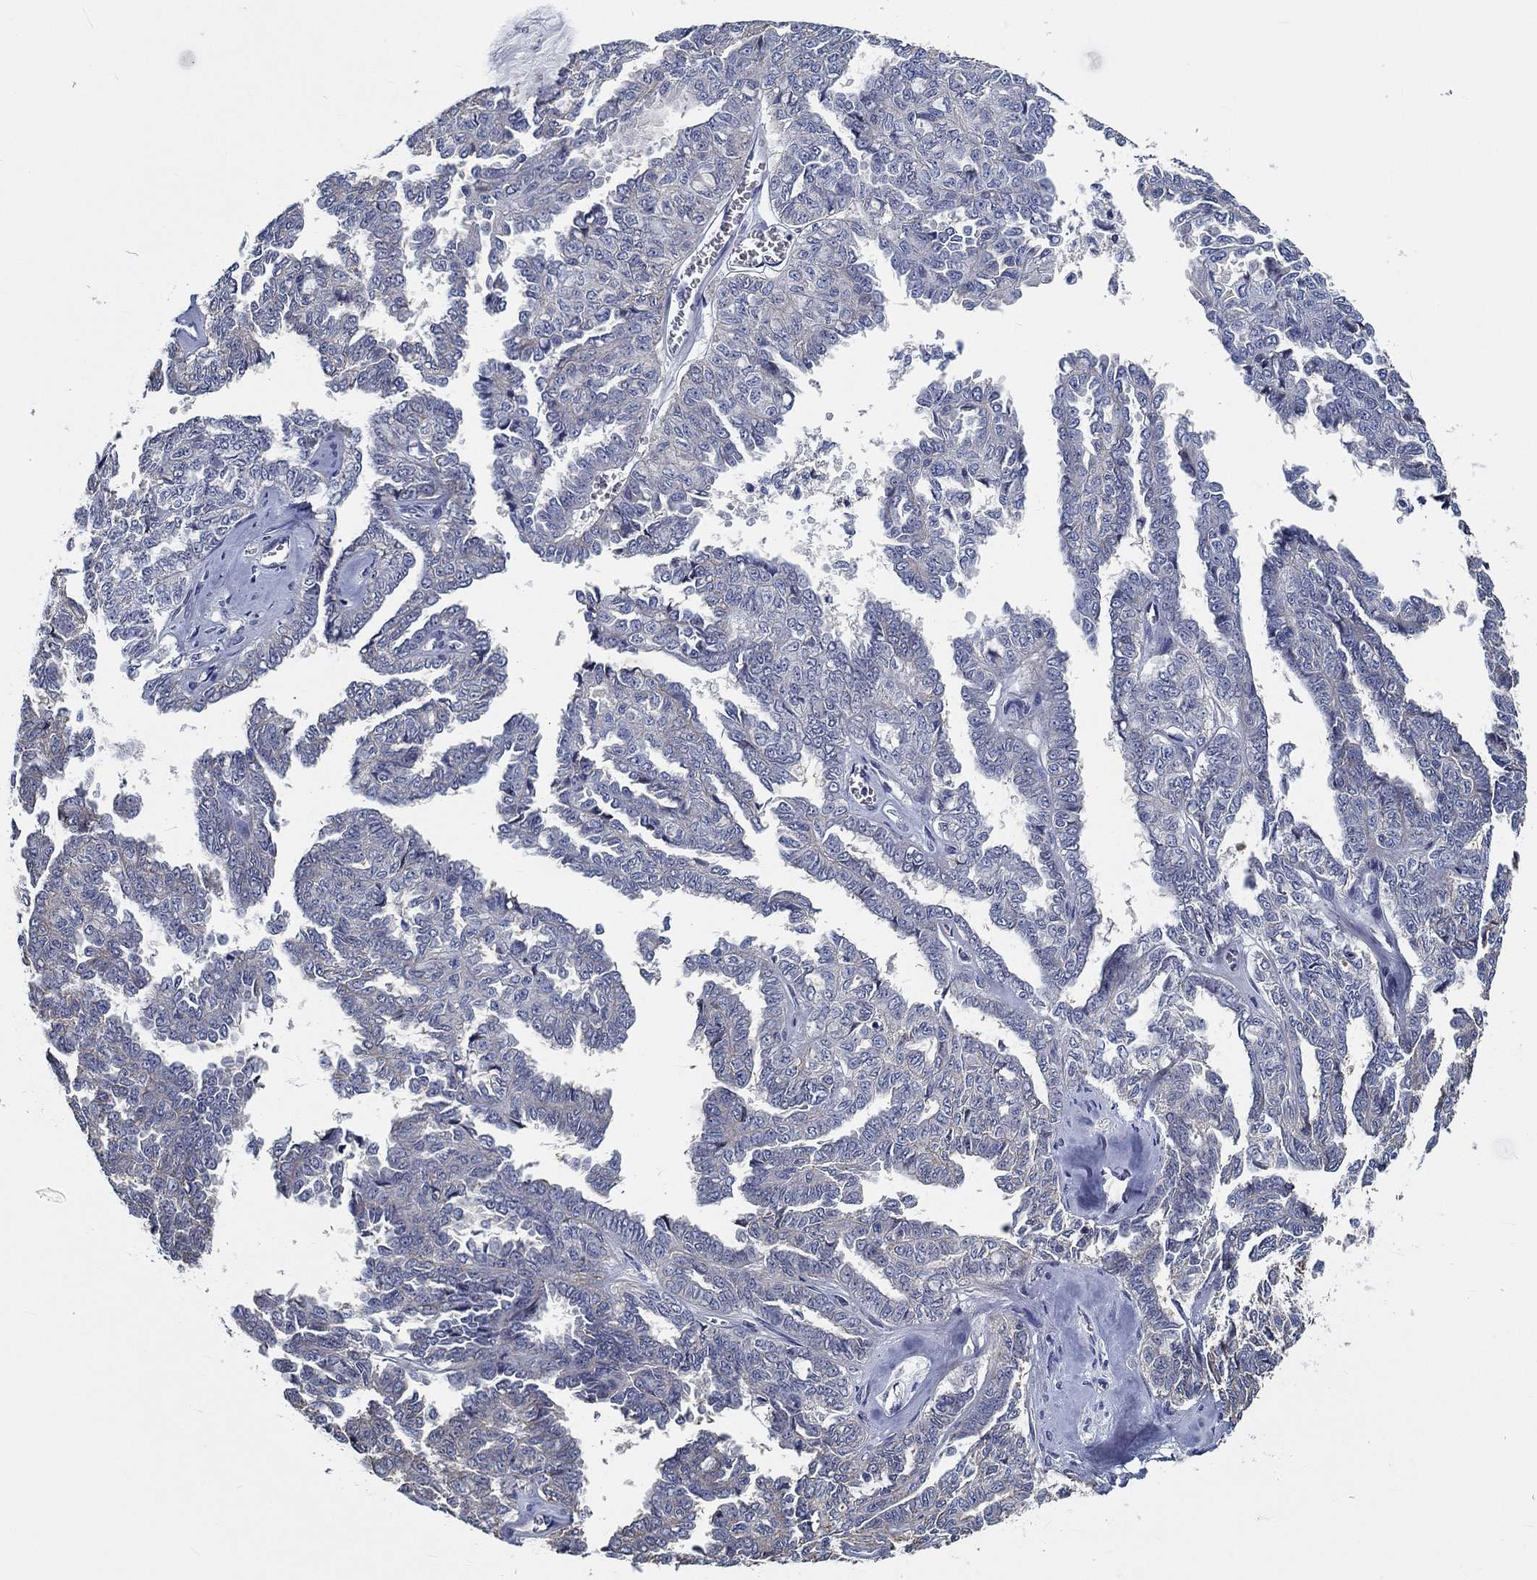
{"staining": {"intensity": "negative", "quantity": "none", "location": "none"}, "tissue": "ovarian cancer", "cell_type": "Tumor cells", "image_type": "cancer", "snomed": [{"axis": "morphology", "description": "Cystadenocarcinoma, serous, NOS"}, {"axis": "topography", "description": "Ovary"}], "caption": "An IHC image of ovarian cancer (serous cystadenocarcinoma) is shown. There is no staining in tumor cells of ovarian cancer (serous cystadenocarcinoma). (DAB IHC with hematoxylin counter stain).", "gene": "MYBPC1", "patient": {"sex": "female", "age": 71}}